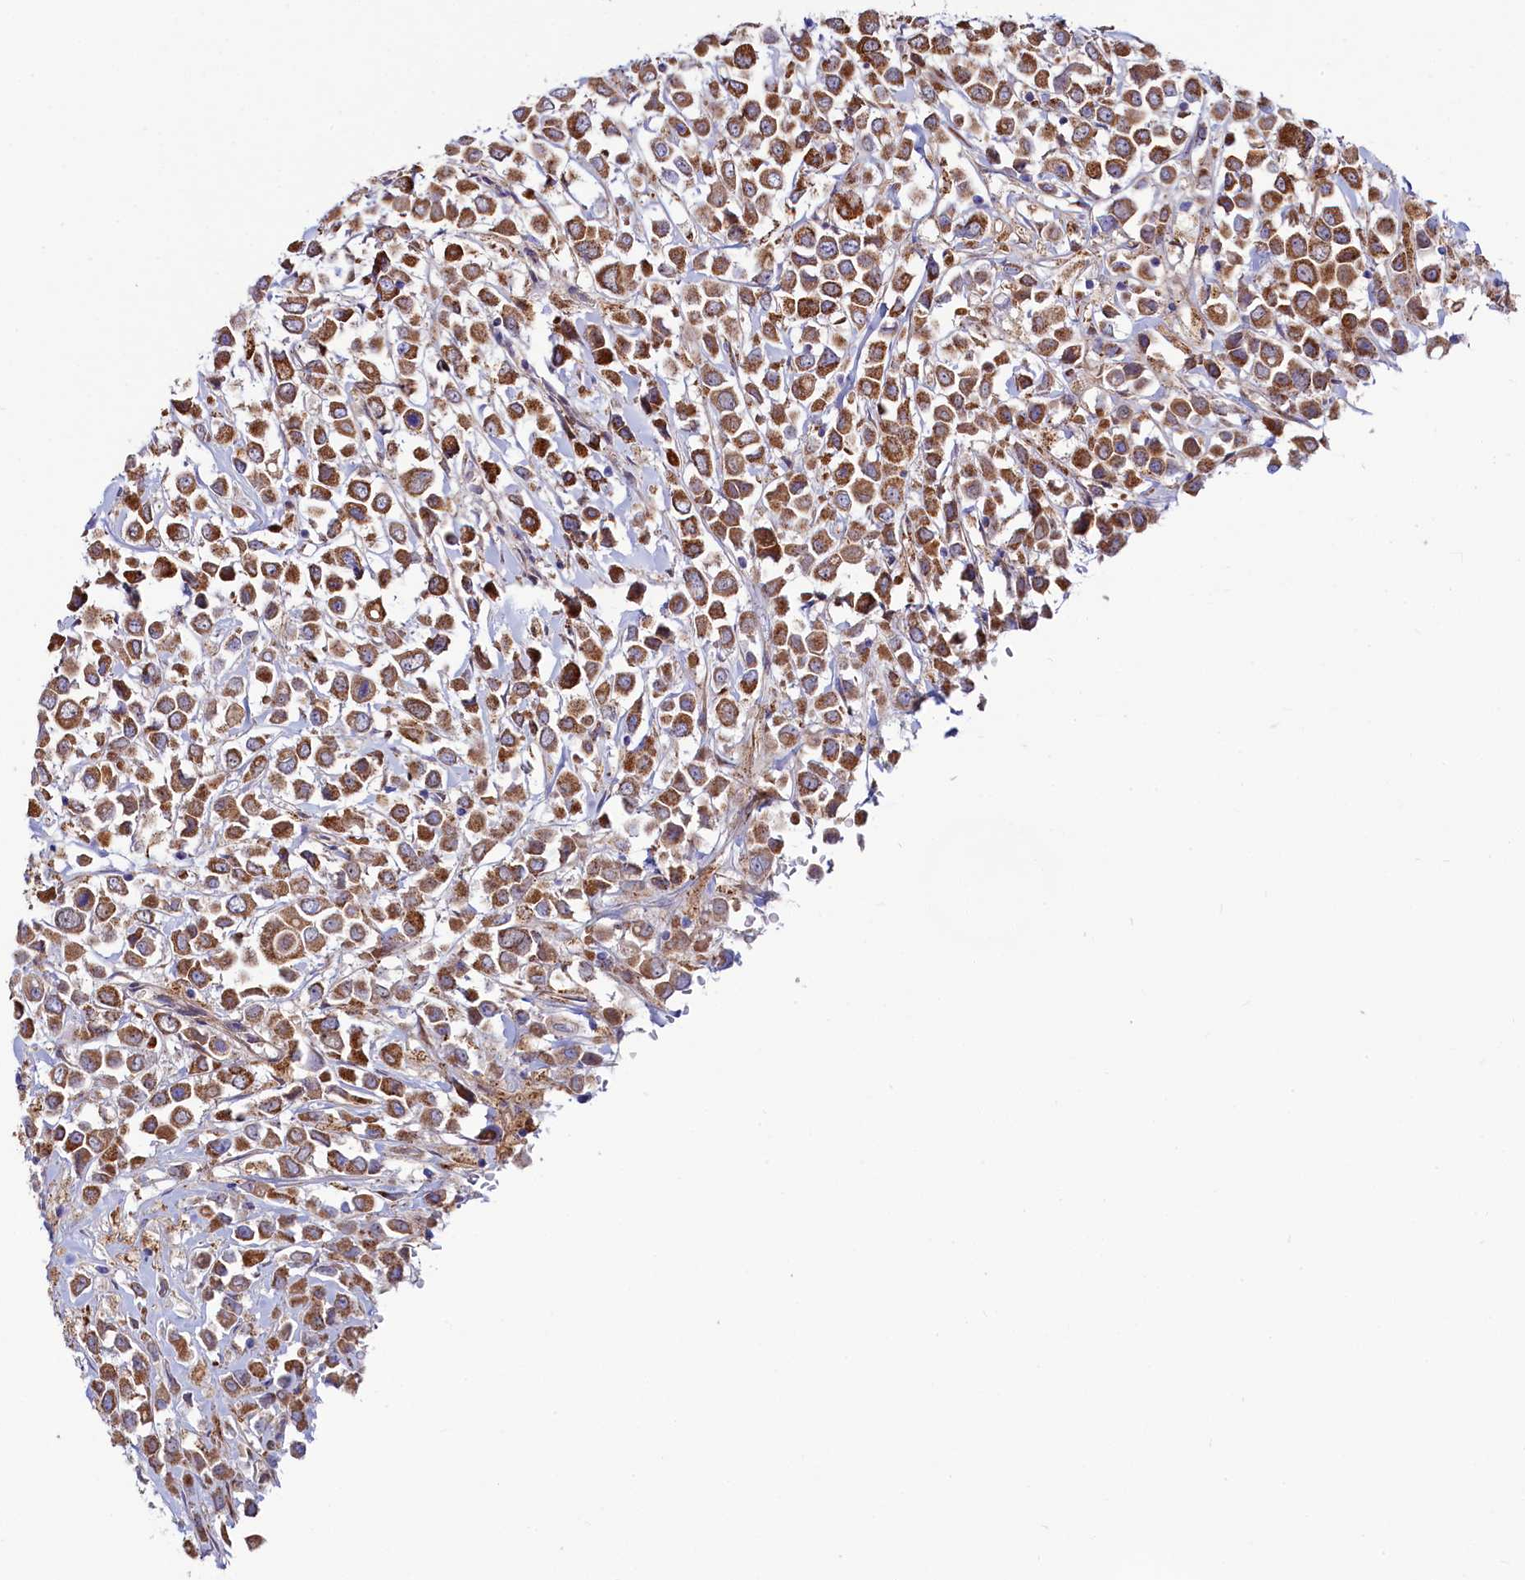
{"staining": {"intensity": "moderate", "quantity": ">75%", "location": "cytoplasmic/membranous"}, "tissue": "breast cancer", "cell_type": "Tumor cells", "image_type": "cancer", "snomed": [{"axis": "morphology", "description": "Duct carcinoma"}, {"axis": "topography", "description": "Breast"}], "caption": "This is a histology image of immunohistochemistry staining of breast cancer (invasive ductal carcinoma), which shows moderate staining in the cytoplasmic/membranous of tumor cells.", "gene": "ASTE1", "patient": {"sex": "female", "age": 61}}